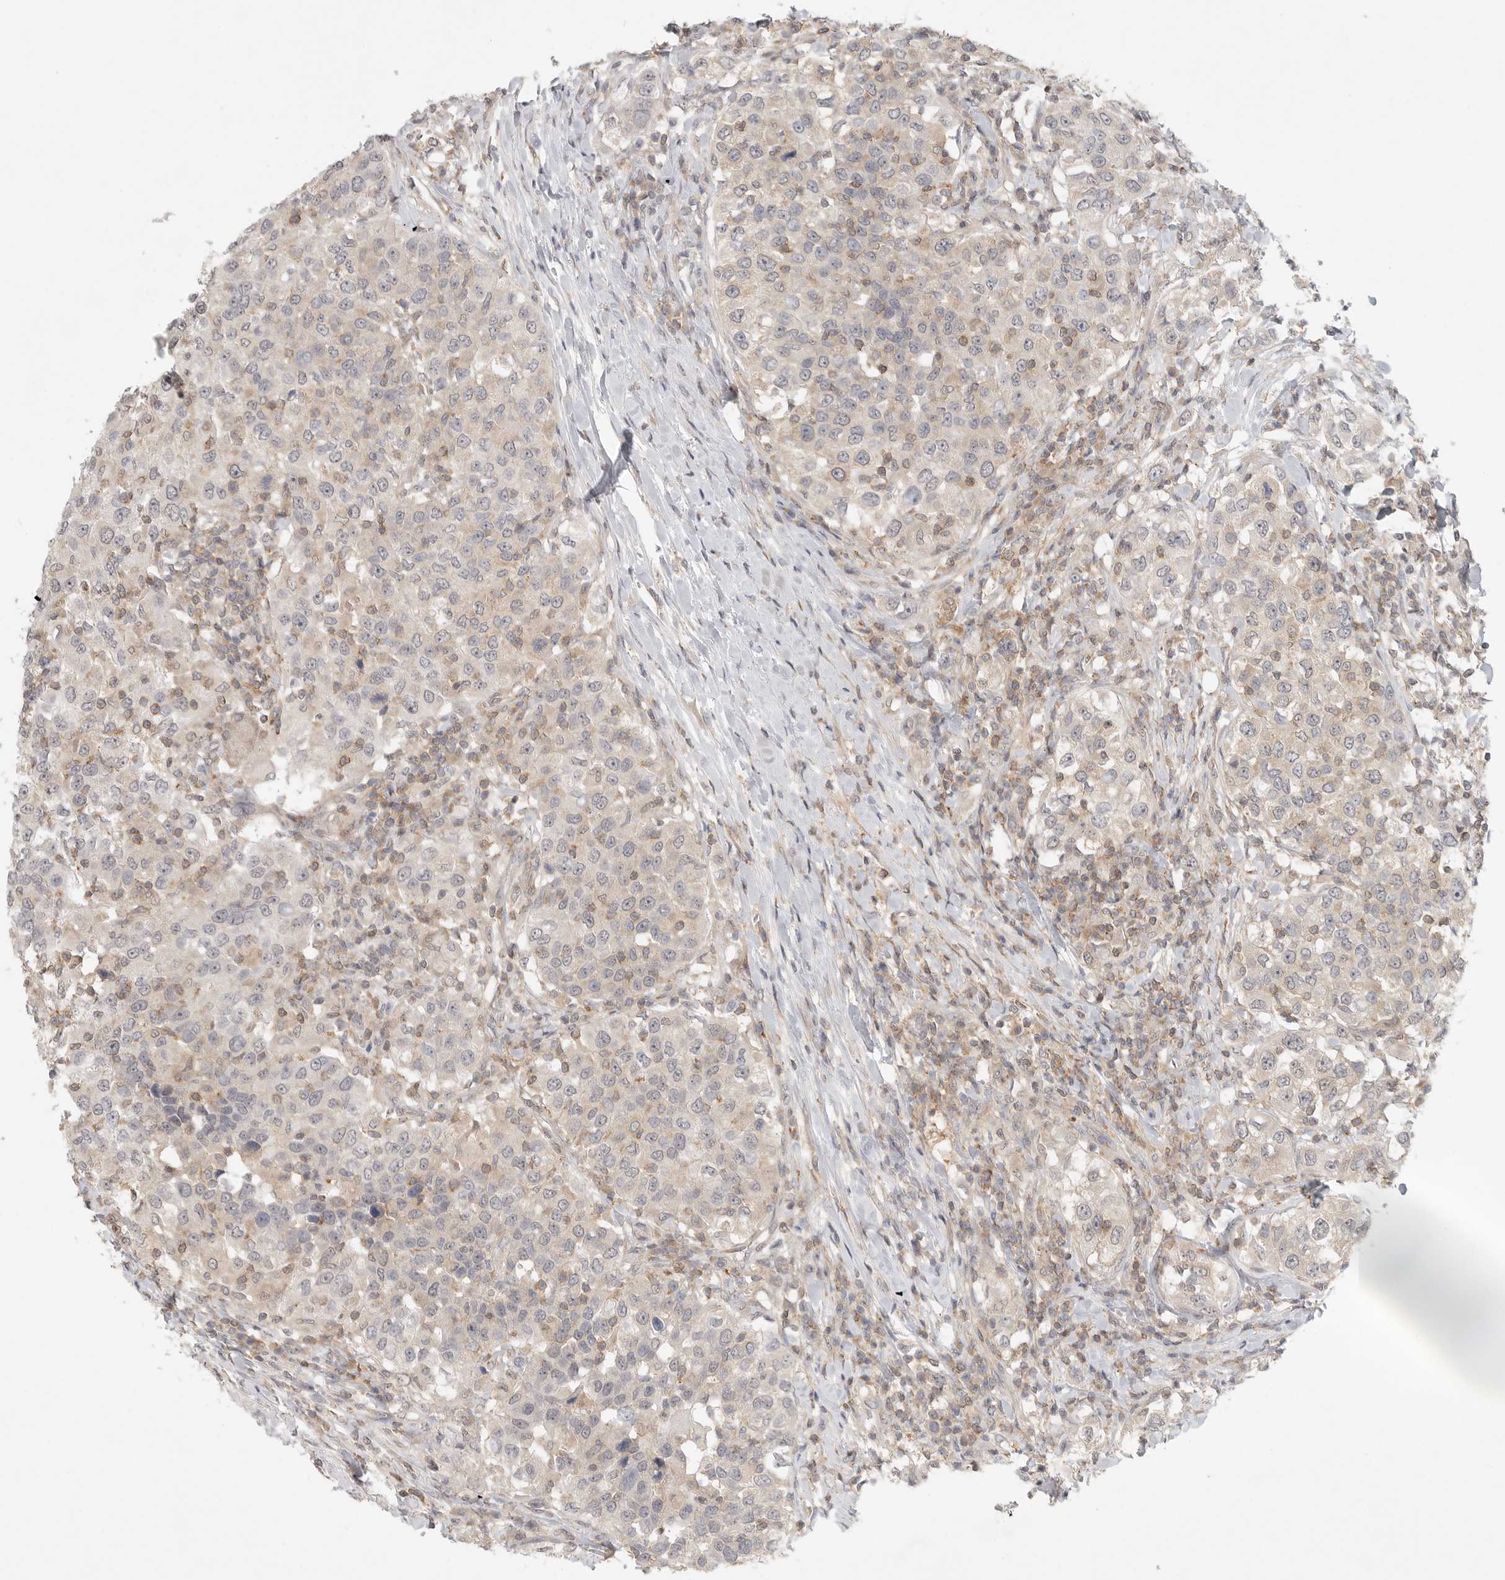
{"staining": {"intensity": "weak", "quantity": "25%-75%", "location": "cytoplasmic/membranous"}, "tissue": "urothelial cancer", "cell_type": "Tumor cells", "image_type": "cancer", "snomed": [{"axis": "morphology", "description": "Urothelial carcinoma, High grade"}, {"axis": "topography", "description": "Urinary bladder"}], "caption": "Immunohistochemistry micrograph of urothelial cancer stained for a protein (brown), which reveals low levels of weak cytoplasmic/membranous staining in about 25%-75% of tumor cells.", "gene": "HDAC6", "patient": {"sex": "female", "age": 80}}